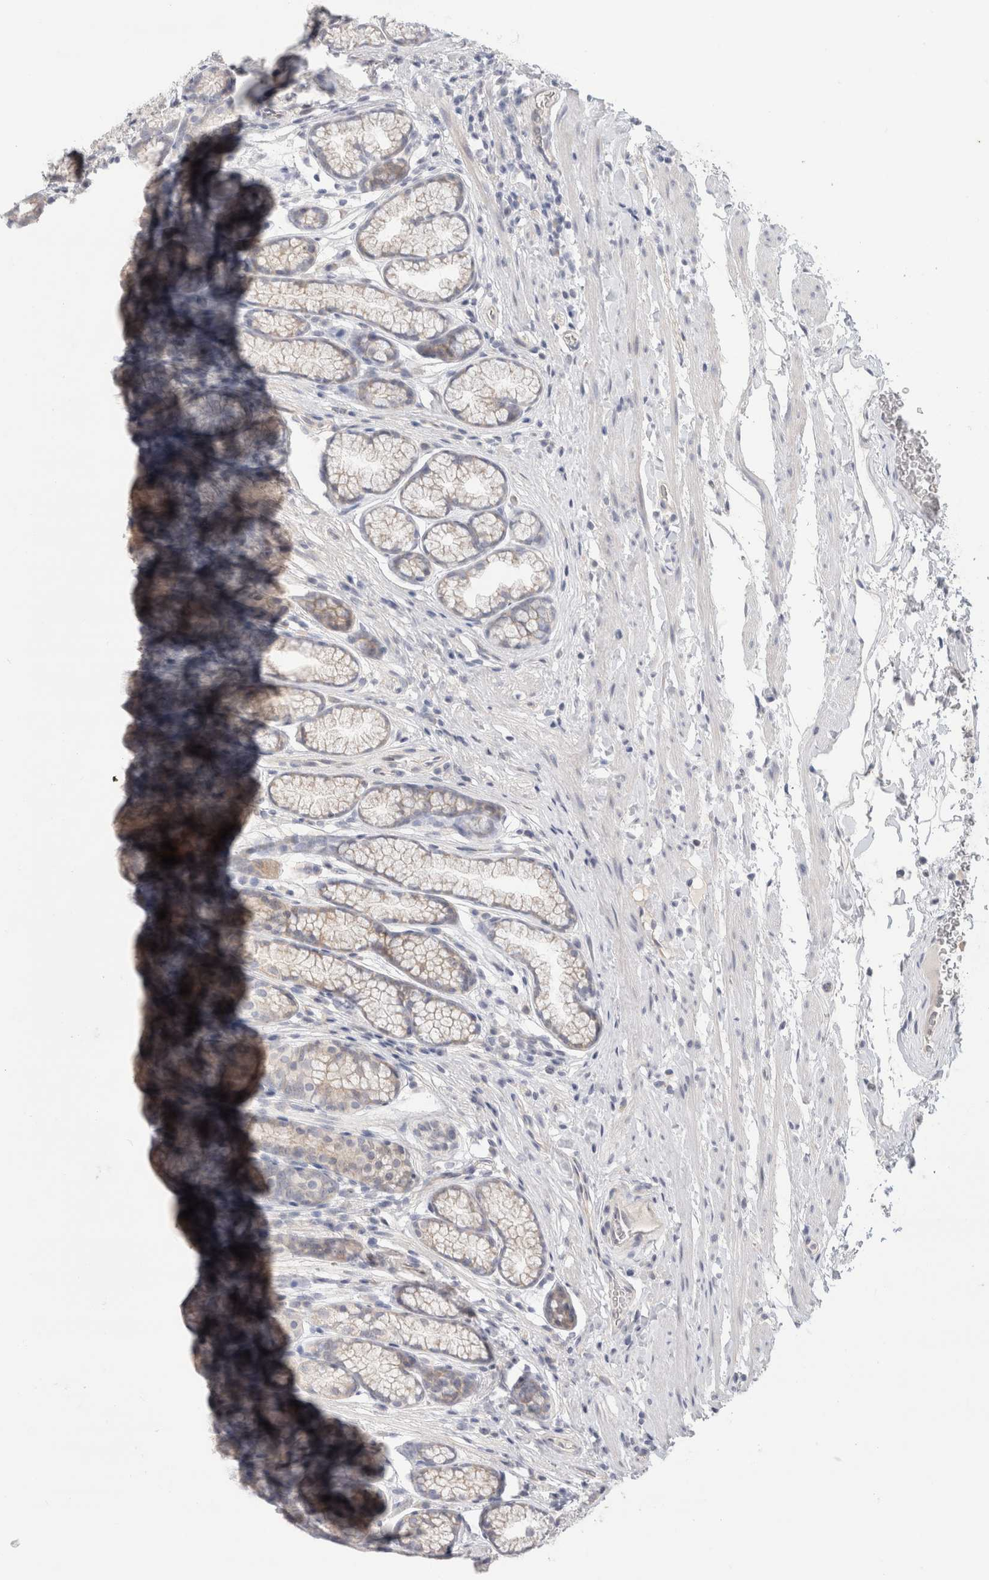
{"staining": {"intensity": "weak", "quantity": "<25%", "location": "cytoplasmic/membranous"}, "tissue": "stomach", "cell_type": "Glandular cells", "image_type": "normal", "snomed": [{"axis": "morphology", "description": "Normal tissue, NOS"}, {"axis": "topography", "description": "Stomach"}], "caption": "Immunohistochemistry of benign stomach displays no positivity in glandular cells.", "gene": "AFP", "patient": {"sex": "male", "age": 42}}